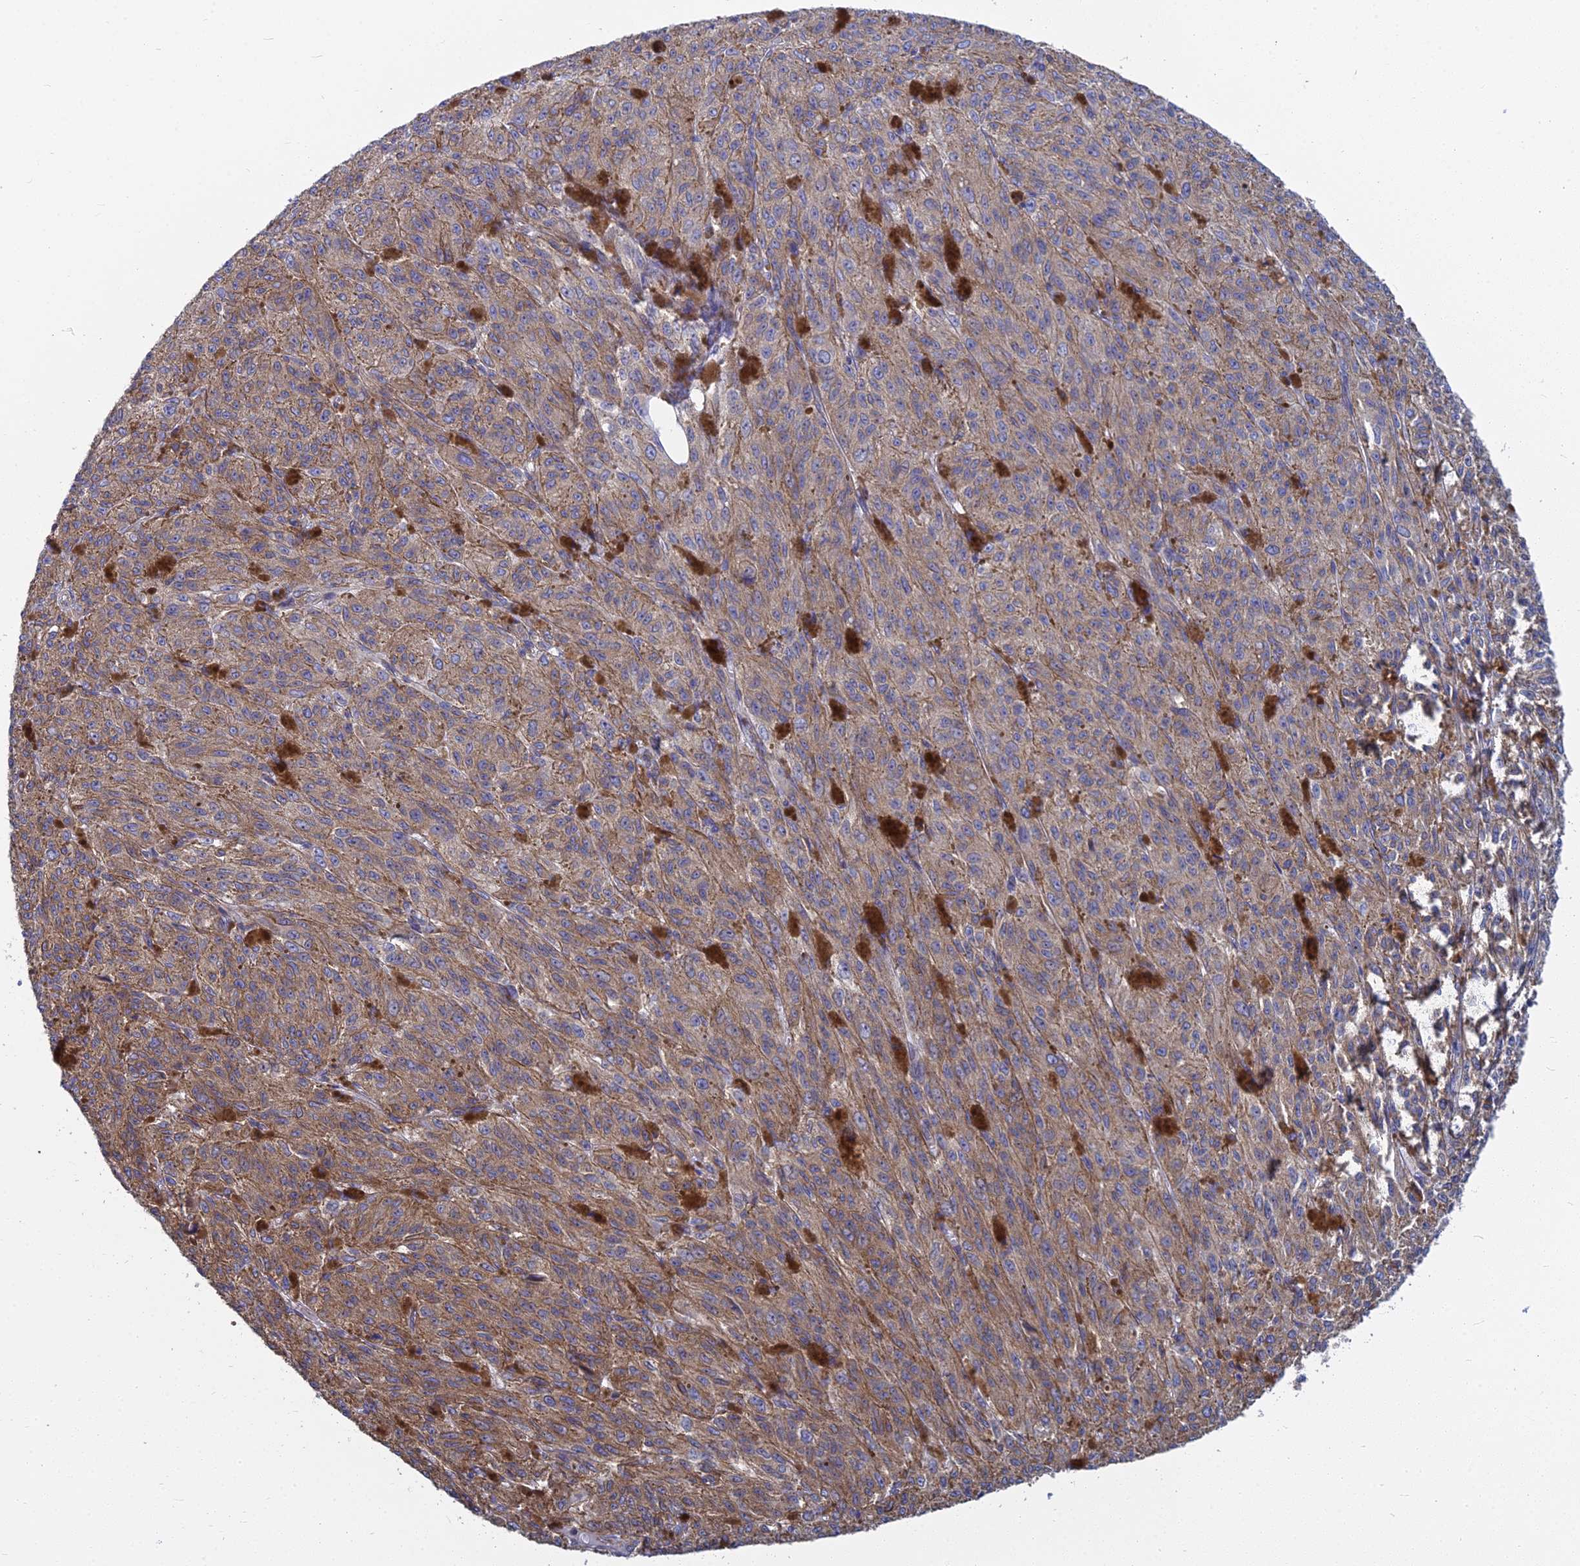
{"staining": {"intensity": "moderate", "quantity": "25%-75%", "location": "cytoplasmic/membranous"}, "tissue": "melanoma", "cell_type": "Tumor cells", "image_type": "cancer", "snomed": [{"axis": "morphology", "description": "Malignant melanoma, NOS"}, {"axis": "topography", "description": "Skin"}], "caption": "The image exhibits immunohistochemical staining of malignant melanoma. There is moderate cytoplasmic/membranous expression is present in approximately 25%-75% of tumor cells.", "gene": "KIAA1143", "patient": {"sex": "female", "age": 52}}